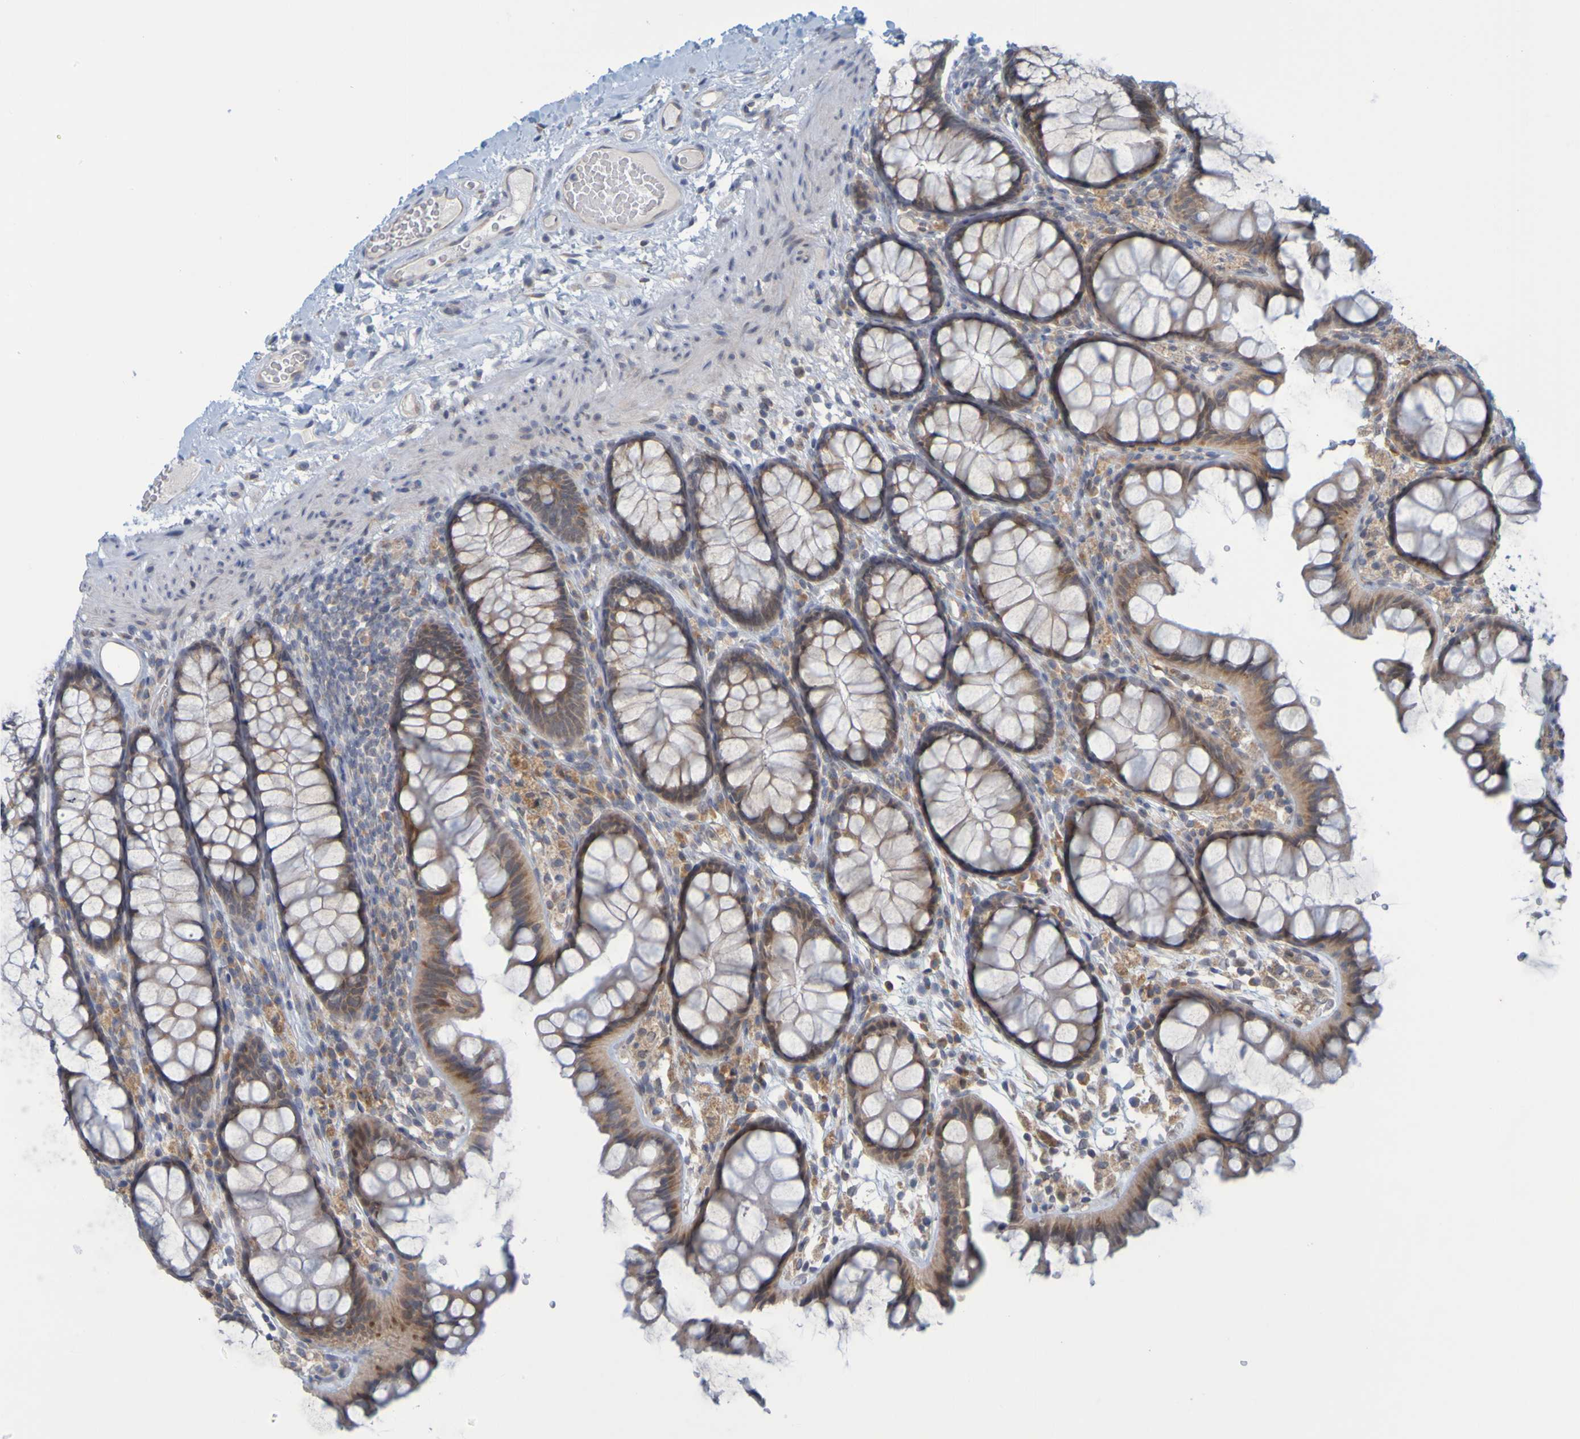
{"staining": {"intensity": "weak", "quantity": ">75%", "location": "cytoplasmic/membranous"}, "tissue": "colon", "cell_type": "Endothelial cells", "image_type": "normal", "snomed": [{"axis": "morphology", "description": "Normal tissue, NOS"}, {"axis": "topography", "description": "Colon"}], "caption": "The histopathology image exhibits a brown stain indicating the presence of a protein in the cytoplasmic/membranous of endothelial cells in colon. The protein of interest is stained brown, and the nuclei are stained in blue (DAB (3,3'-diaminobenzidine) IHC with brightfield microscopy, high magnification).", "gene": "MOGS", "patient": {"sex": "female", "age": 55}}